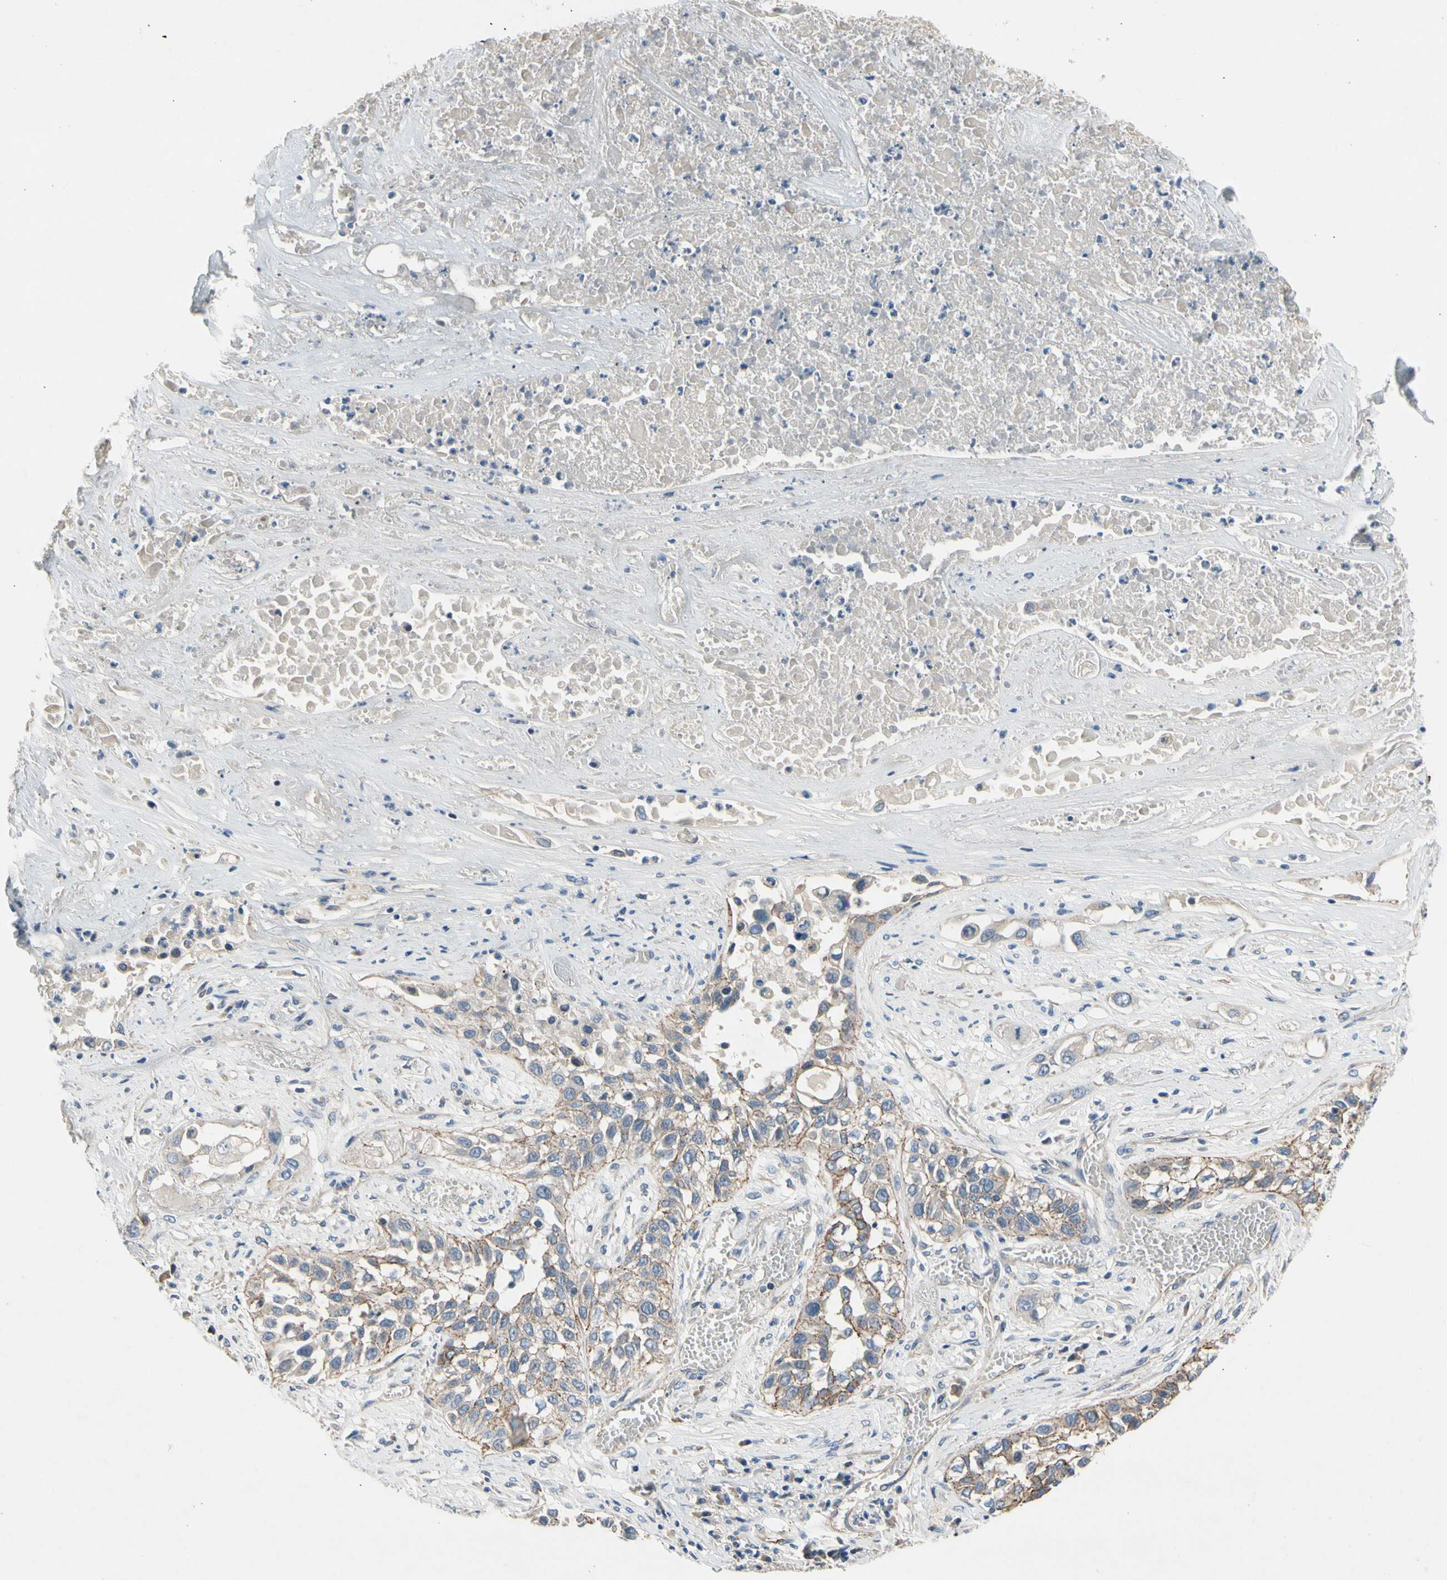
{"staining": {"intensity": "moderate", "quantity": "<25%", "location": "cytoplasmic/membranous"}, "tissue": "lung cancer", "cell_type": "Tumor cells", "image_type": "cancer", "snomed": [{"axis": "morphology", "description": "Squamous cell carcinoma, NOS"}, {"axis": "topography", "description": "Lung"}], "caption": "Immunohistochemical staining of human lung cancer displays low levels of moderate cytoplasmic/membranous protein staining in about <25% of tumor cells.", "gene": "LGR6", "patient": {"sex": "male", "age": 71}}